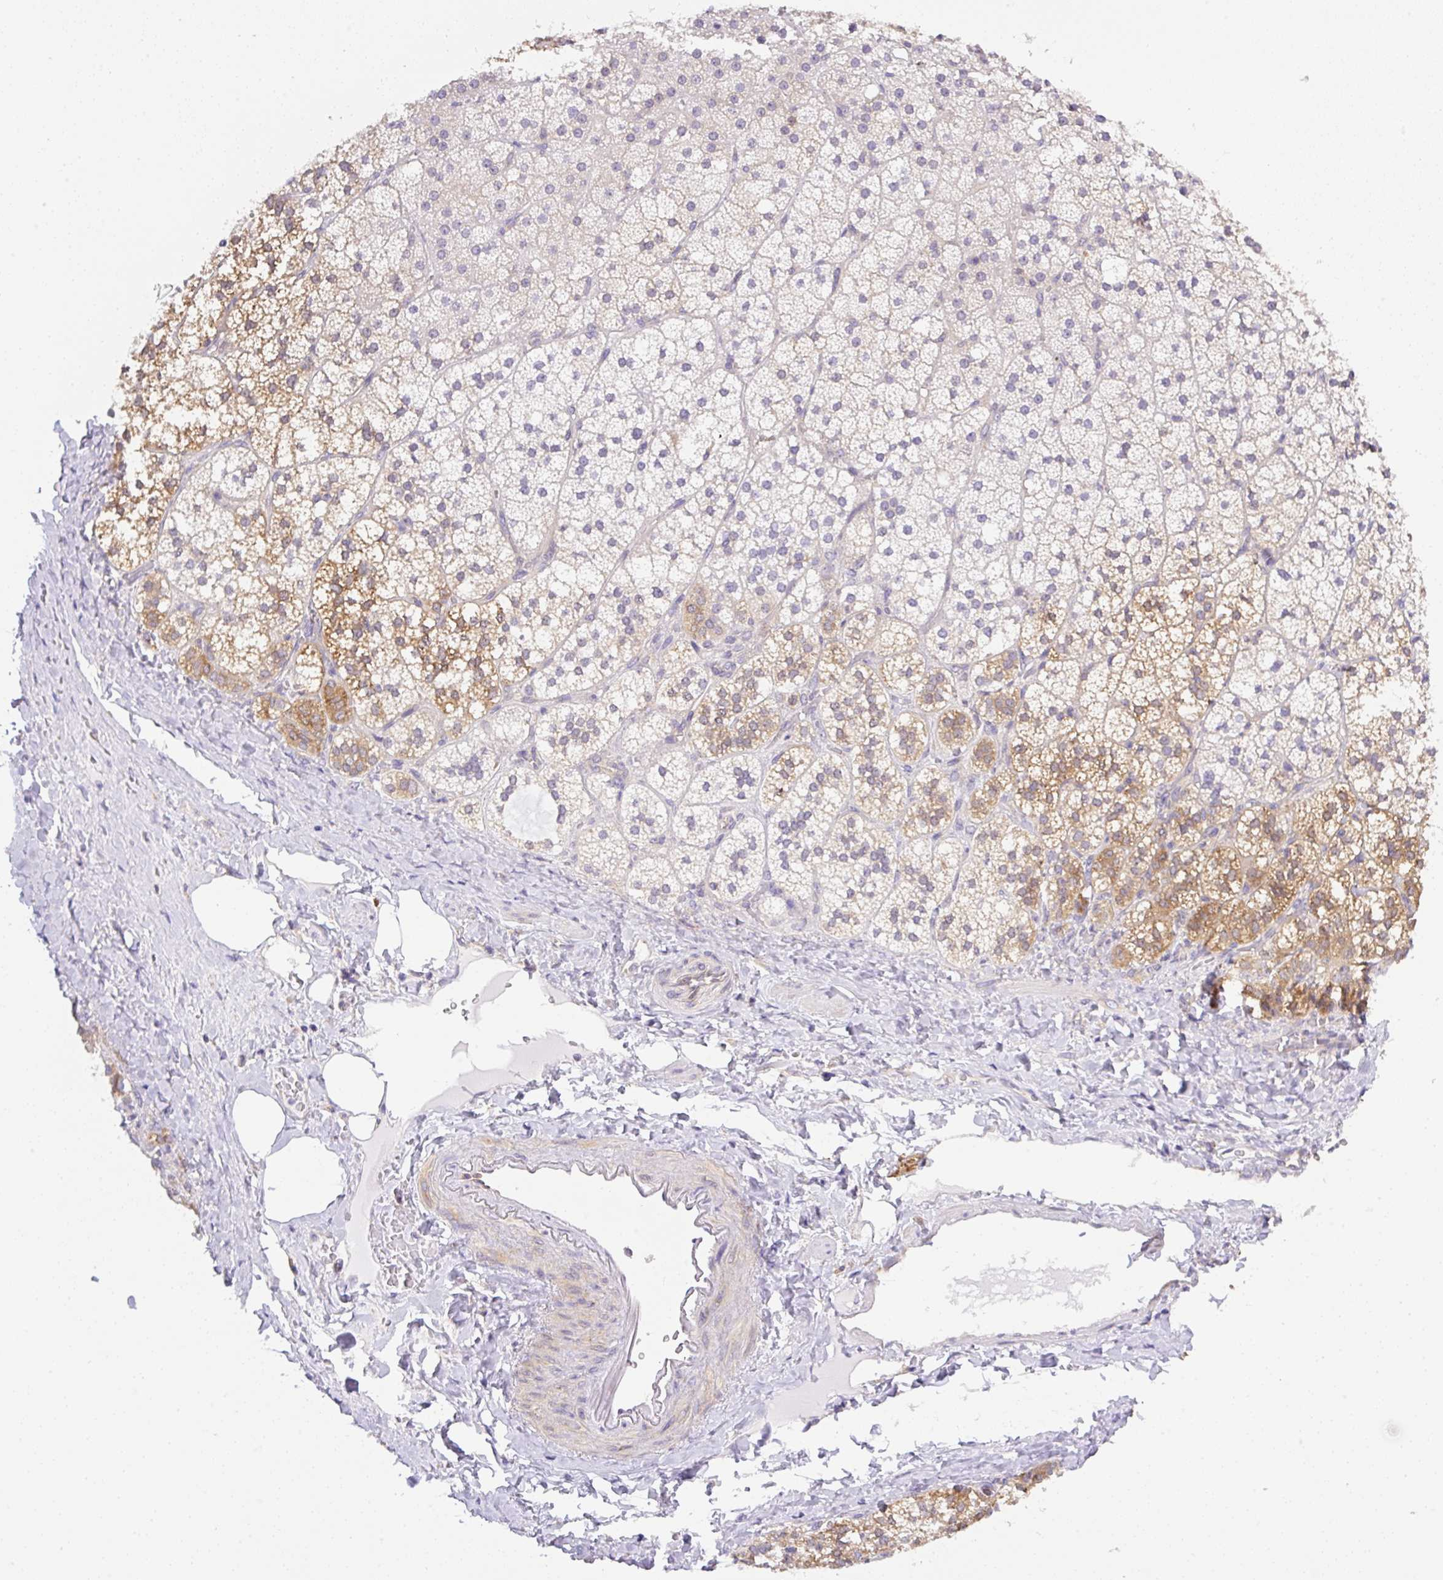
{"staining": {"intensity": "moderate", "quantity": "25%-75%", "location": "cytoplasmic/membranous"}, "tissue": "adrenal gland", "cell_type": "Glandular cells", "image_type": "normal", "snomed": [{"axis": "morphology", "description": "Normal tissue, NOS"}, {"axis": "topography", "description": "Adrenal gland"}], "caption": "Moderate cytoplasmic/membranous protein positivity is appreciated in about 25%-75% of glandular cells in adrenal gland.", "gene": "CAMK2A", "patient": {"sex": "male", "age": 53}}